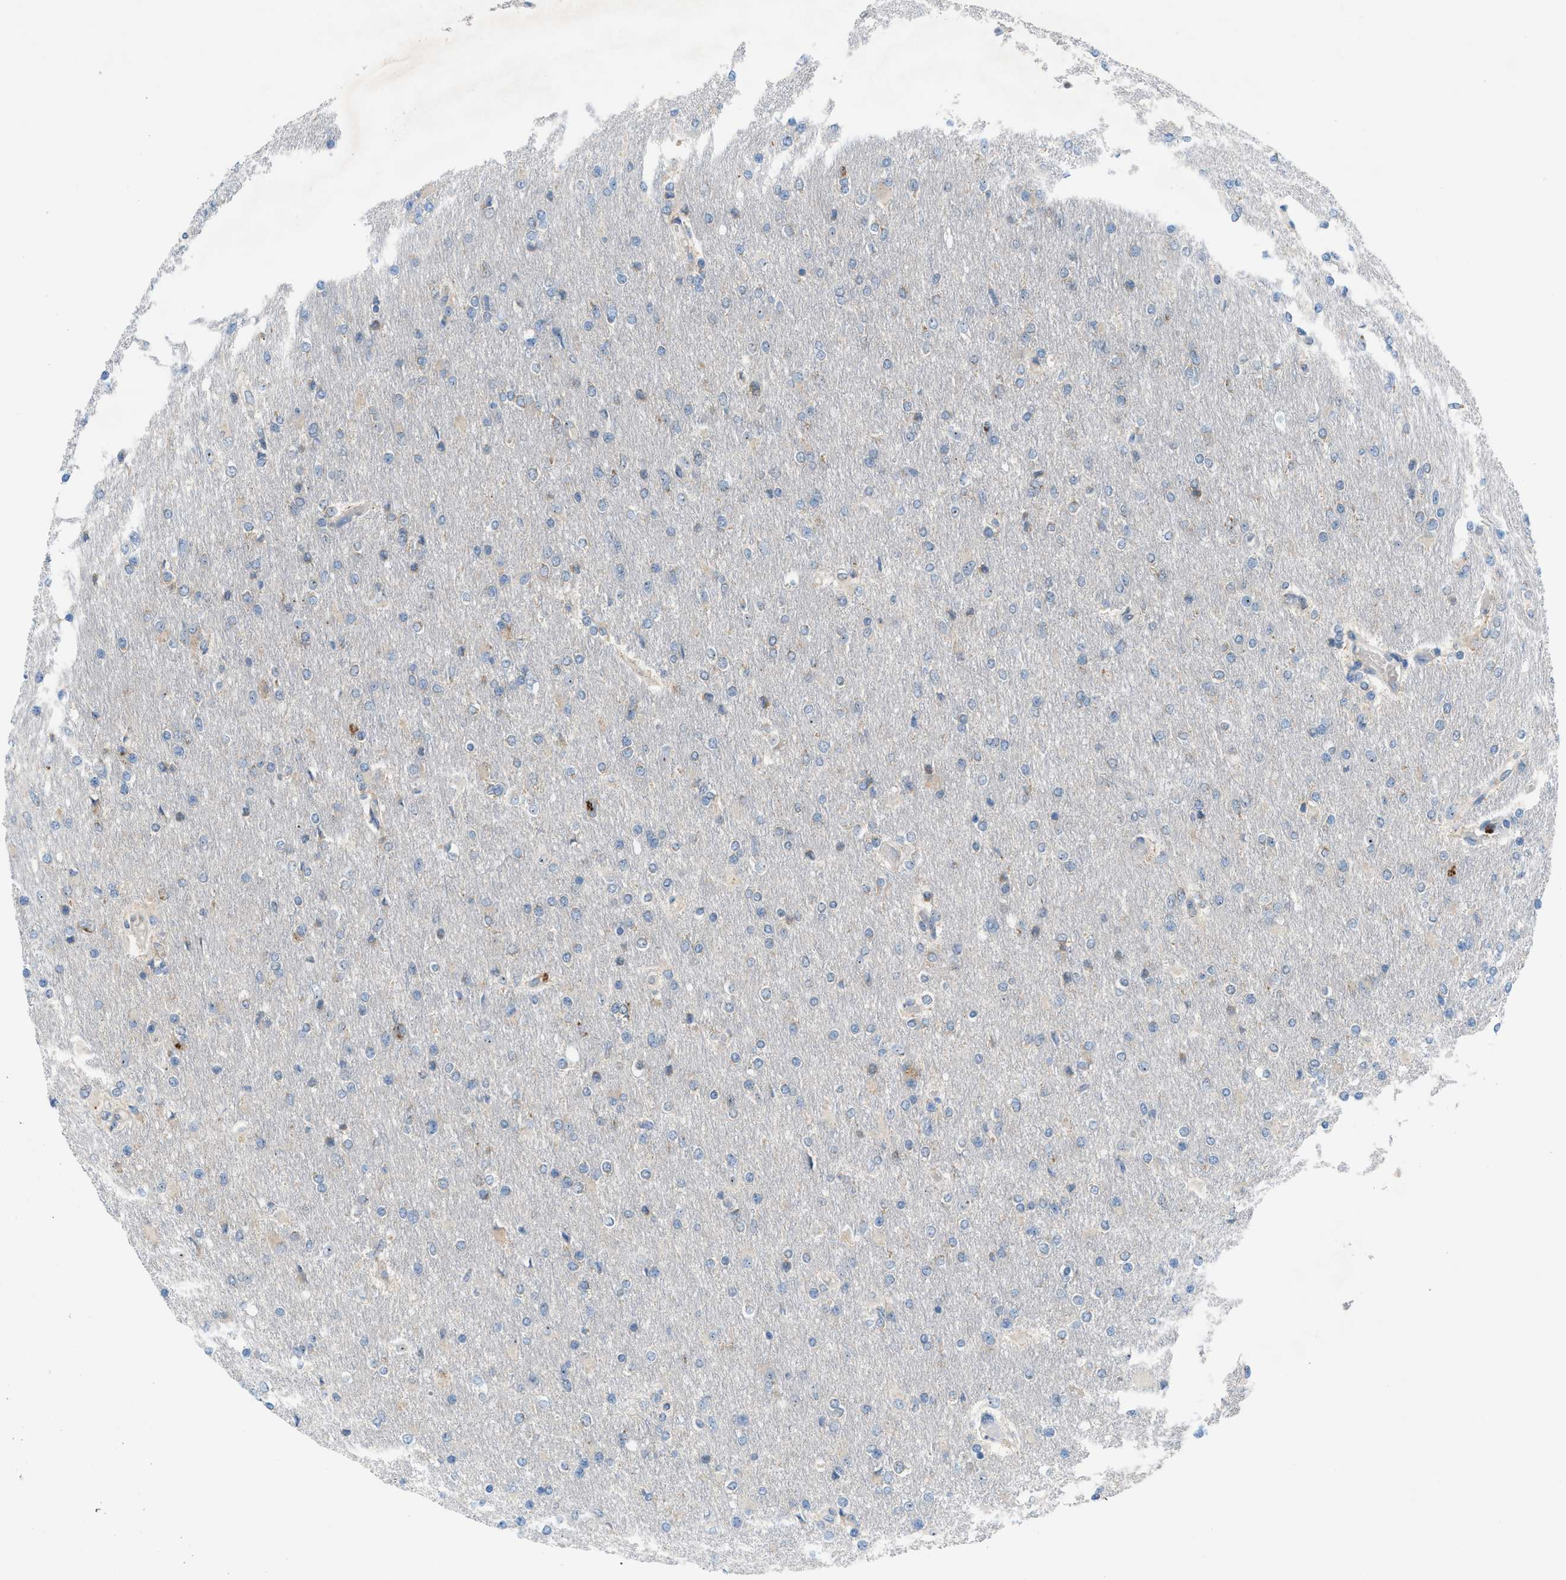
{"staining": {"intensity": "weak", "quantity": "<25%", "location": "cytoplasmic/membranous"}, "tissue": "glioma", "cell_type": "Tumor cells", "image_type": "cancer", "snomed": [{"axis": "morphology", "description": "Glioma, malignant, High grade"}, {"axis": "topography", "description": "Cerebral cortex"}], "caption": "Immunohistochemistry photomicrograph of malignant glioma (high-grade) stained for a protein (brown), which reveals no staining in tumor cells.", "gene": "TPH1", "patient": {"sex": "female", "age": 36}}